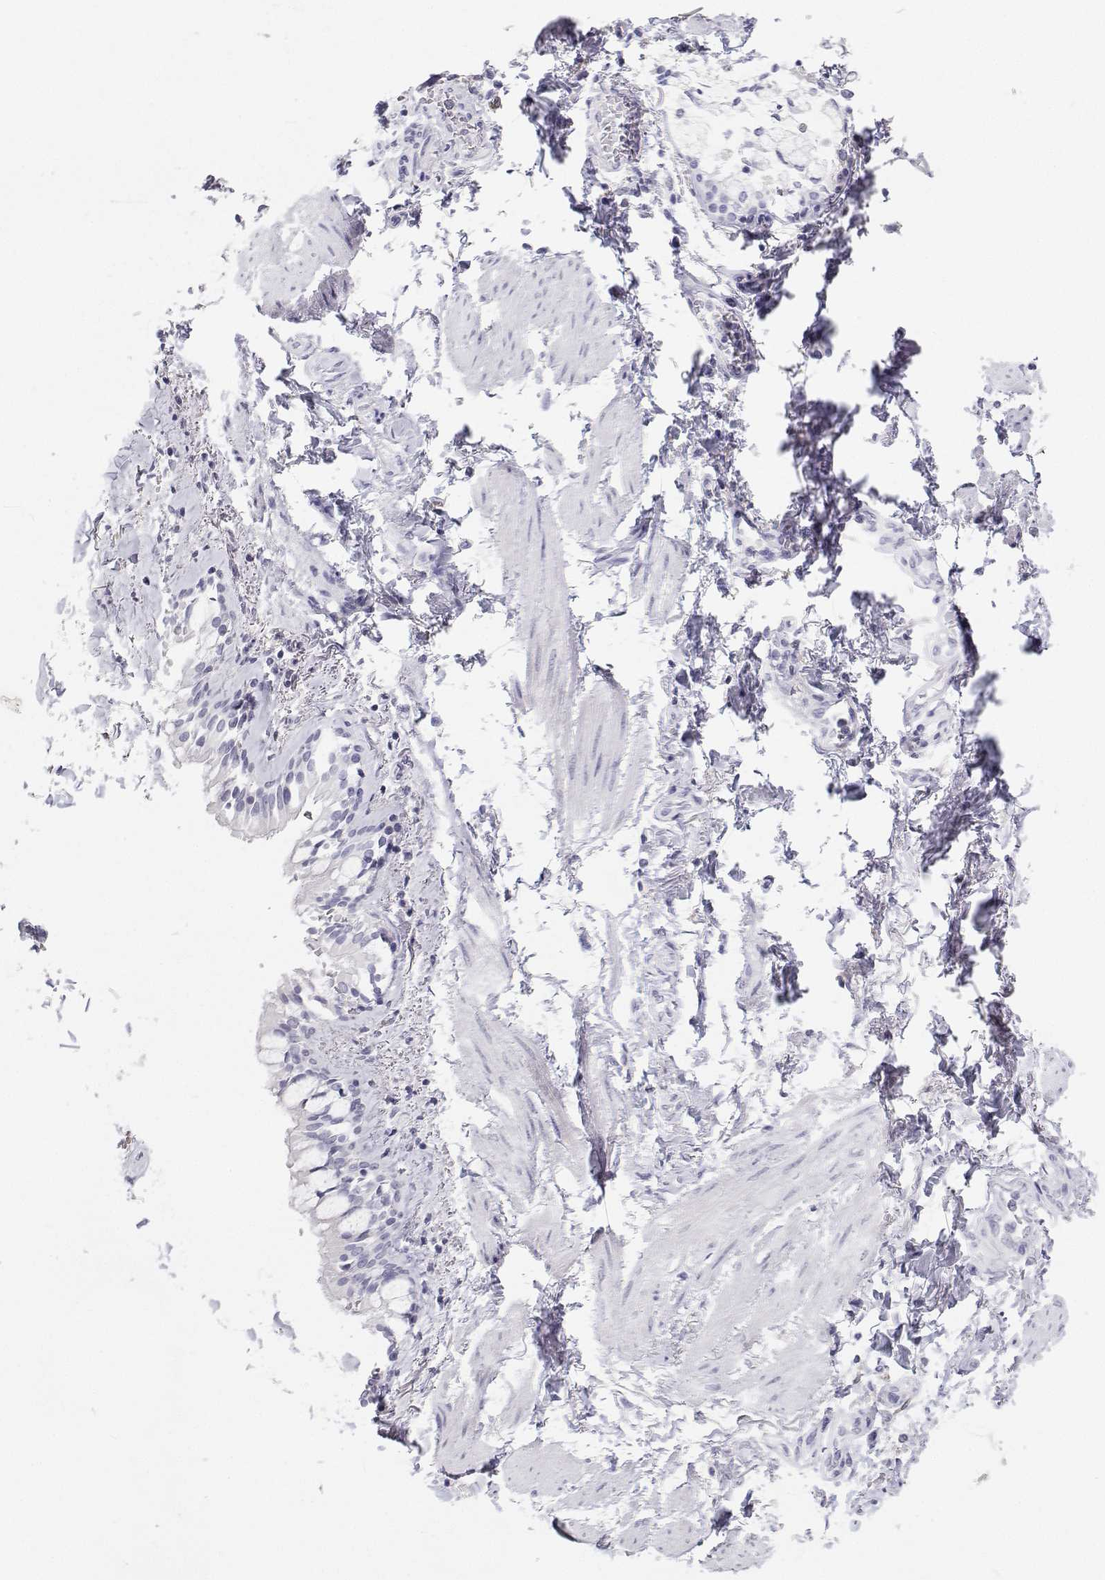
{"staining": {"intensity": "negative", "quantity": "none", "location": "none"}, "tissue": "soft tissue", "cell_type": "Chondrocytes", "image_type": "normal", "snomed": [{"axis": "morphology", "description": "Normal tissue, NOS"}, {"axis": "topography", "description": "Cartilage tissue"}, {"axis": "topography", "description": "Bronchus"}, {"axis": "topography", "description": "Peripheral nerve tissue"}], "caption": "This is an immunohistochemistry (IHC) image of benign soft tissue. There is no staining in chondrocytes.", "gene": "TTN", "patient": {"sex": "male", "age": 67}}